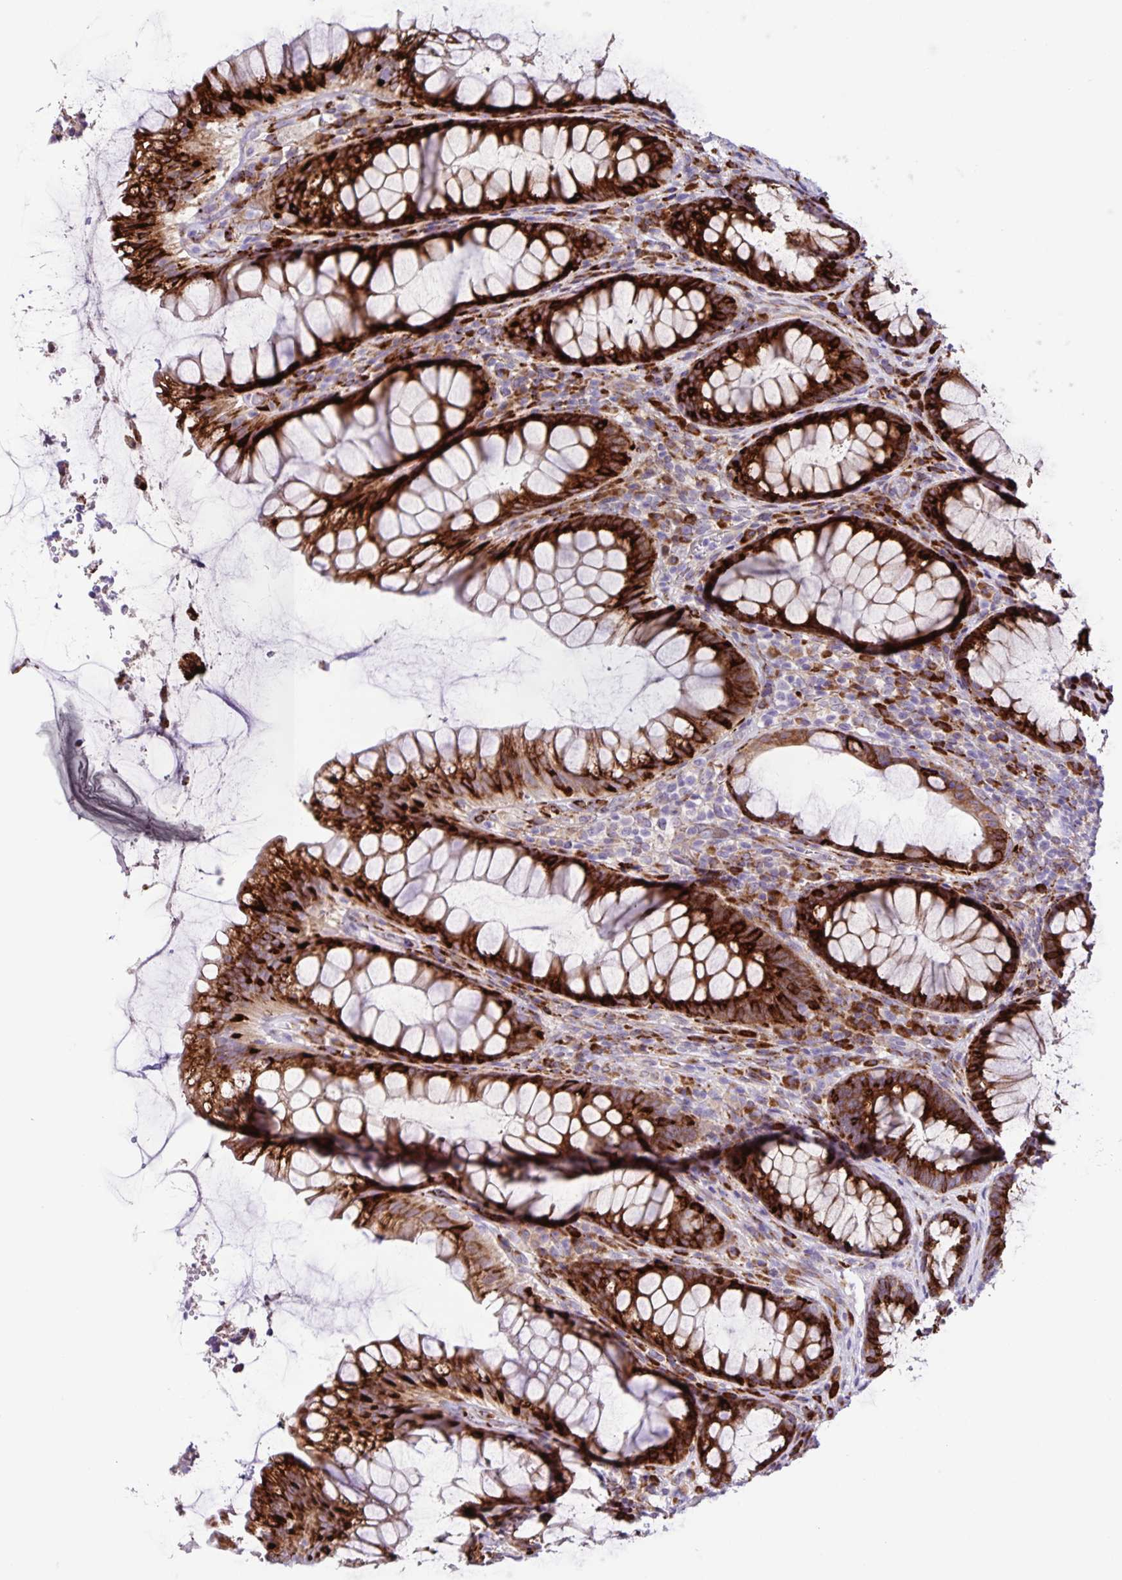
{"staining": {"intensity": "strong", "quantity": ">75%", "location": "cytoplasmic/membranous"}, "tissue": "rectum", "cell_type": "Glandular cells", "image_type": "normal", "snomed": [{"axis": "morphology", "description": "Normal tissue, NOS"}, {"axis": "topography", "description": "Rectum"}], "caption": "Brown immunohistochemical staining in unremarkable rectum reveals strong cytoplasmic/membranous staining in approximately >75% of glandular cells.", "gene": "OSBPL5", "patient": {"sex": "male", "age": 72}}